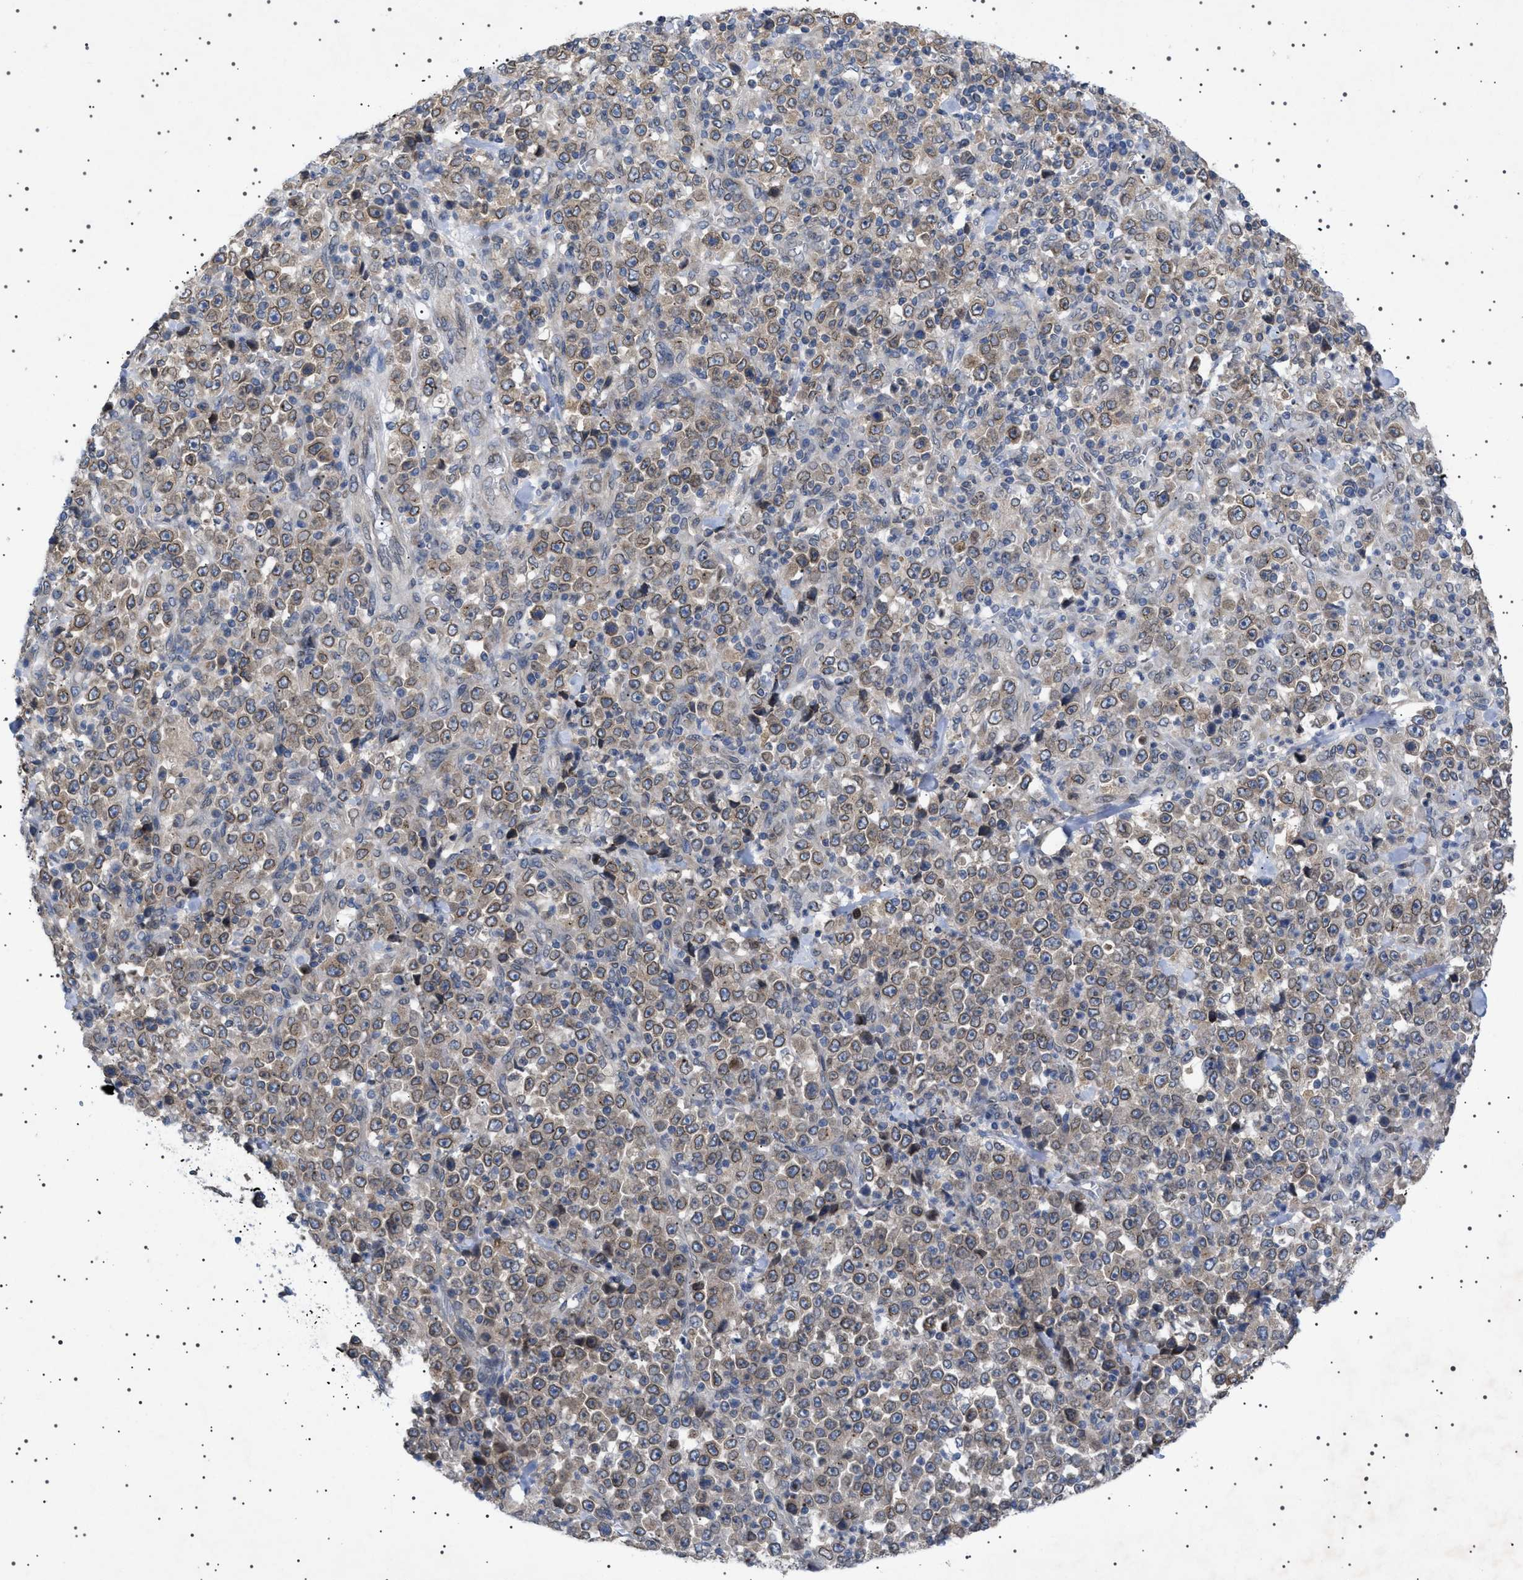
{"staining": {"intensity": "moderate", "quantity": ">75%", "location": "cytoplasmic/membranous,nuclear"}, "tissue": "stomach cancer", "cell_type": "Tumor cells", "image_type": "cancer", "snomed": [{"axis": "morphology", "description": "Normal tissue, NOS"}, {"axis": "morphology", "description": "Adenocarcinoma, NOS"}, {"axis": "topography", "description": "Stomach, upper"}, {"axis": "topography", "description": "Stomach"}], "caption": "Immunohistochemistry (IHC) of human stomach cancer (adenocarcinoma) exhibits medium levels of moderate cytoplasmic/membranous and nuclear expression in about >75% of tumor cells. The protein of interest is shown in brown color, while the nuclei are stained blue.", "gene": "NUP93", "patient": {"sex": "male", "age": 59}}